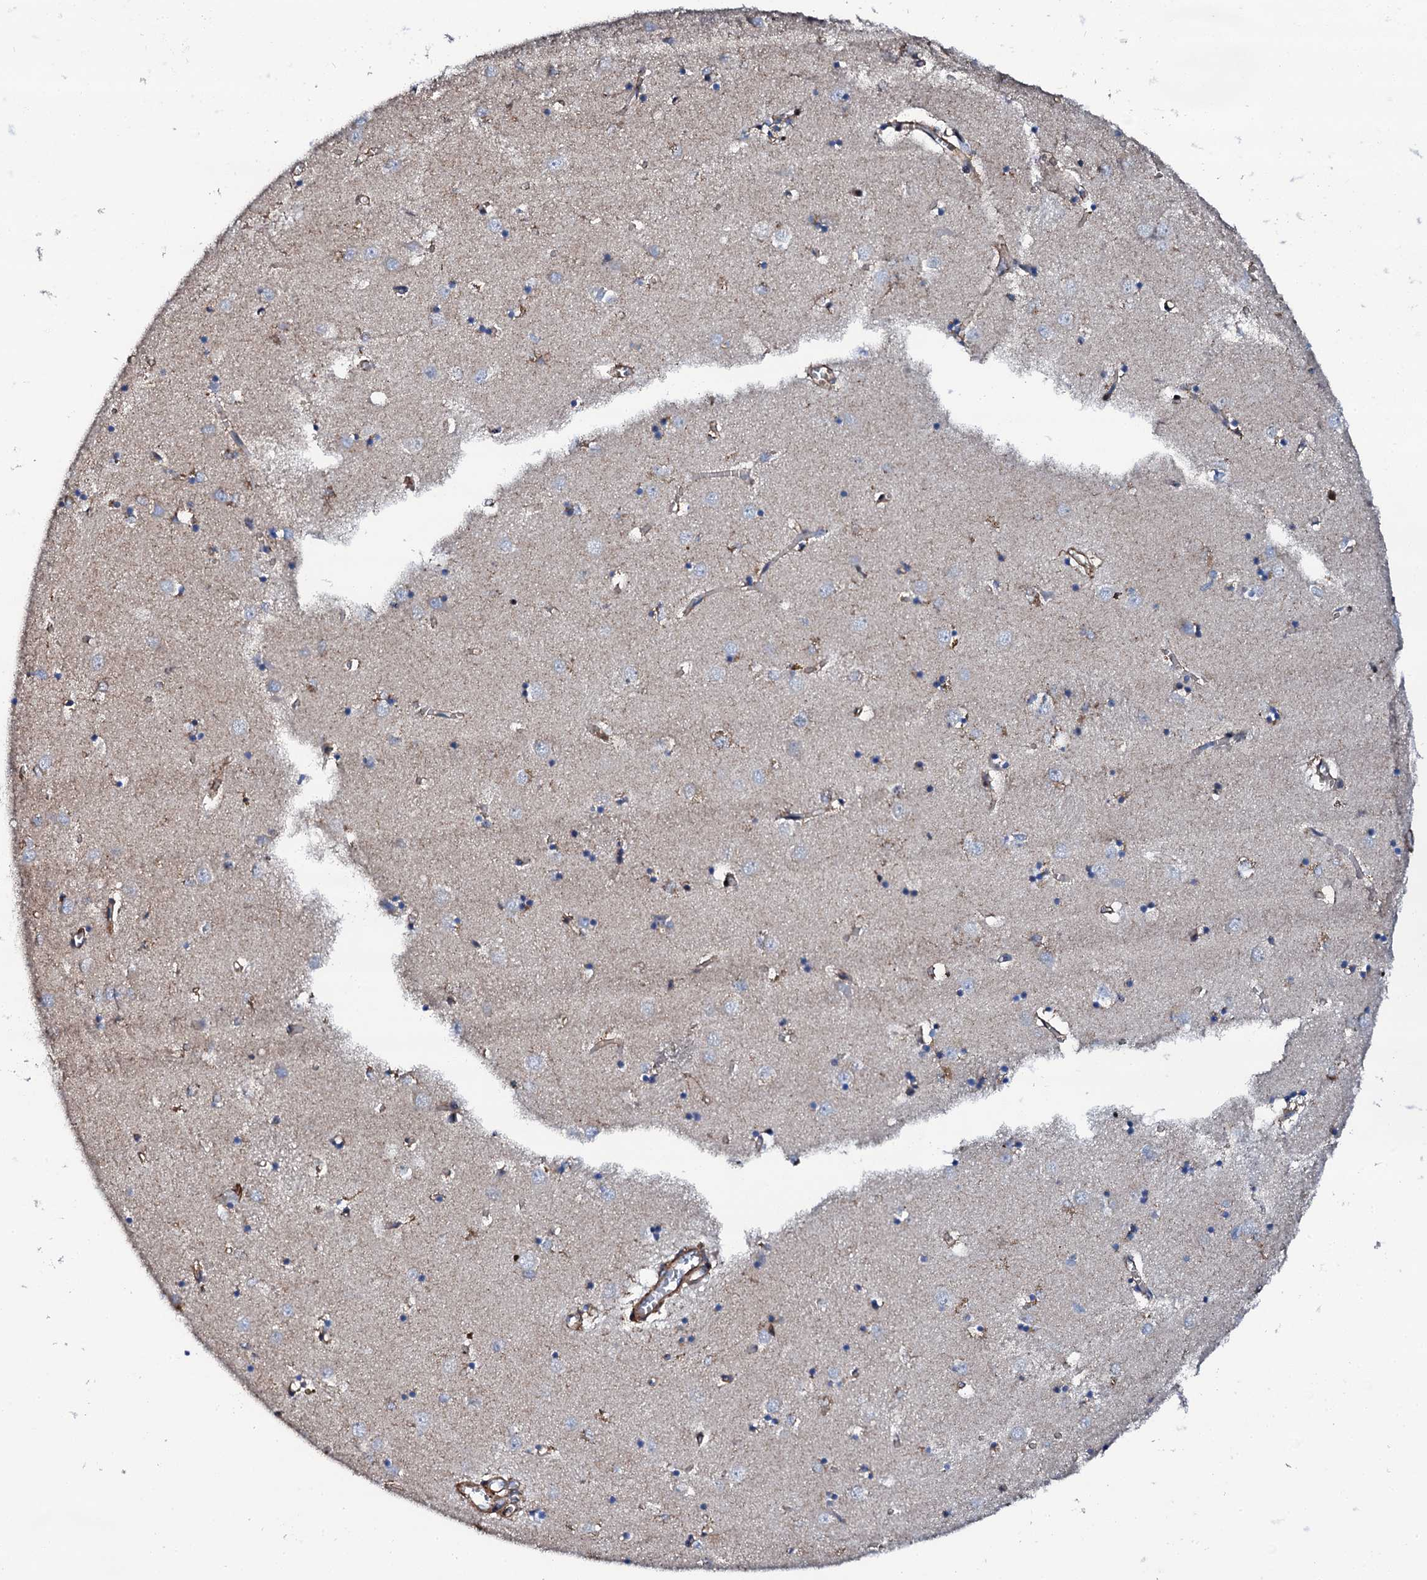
{"staining": {"intensity": "weak", "quantity": "<25%", "location": "cytoplasmic/membranous"}, "tissue": "caudate", "cell_type": "Glial cells", "image_type": "normal", "snomed": [{"axis": "morphology", "description": "Normal tissue, NOS"}, {"axis": "topography", "description": "Lateral ventricle wall"}], "caption": "IHC of normal caudate shows no staining in glial cells.", "gene": "INTS10", "patient": {"sex": "male", "age": 70}}